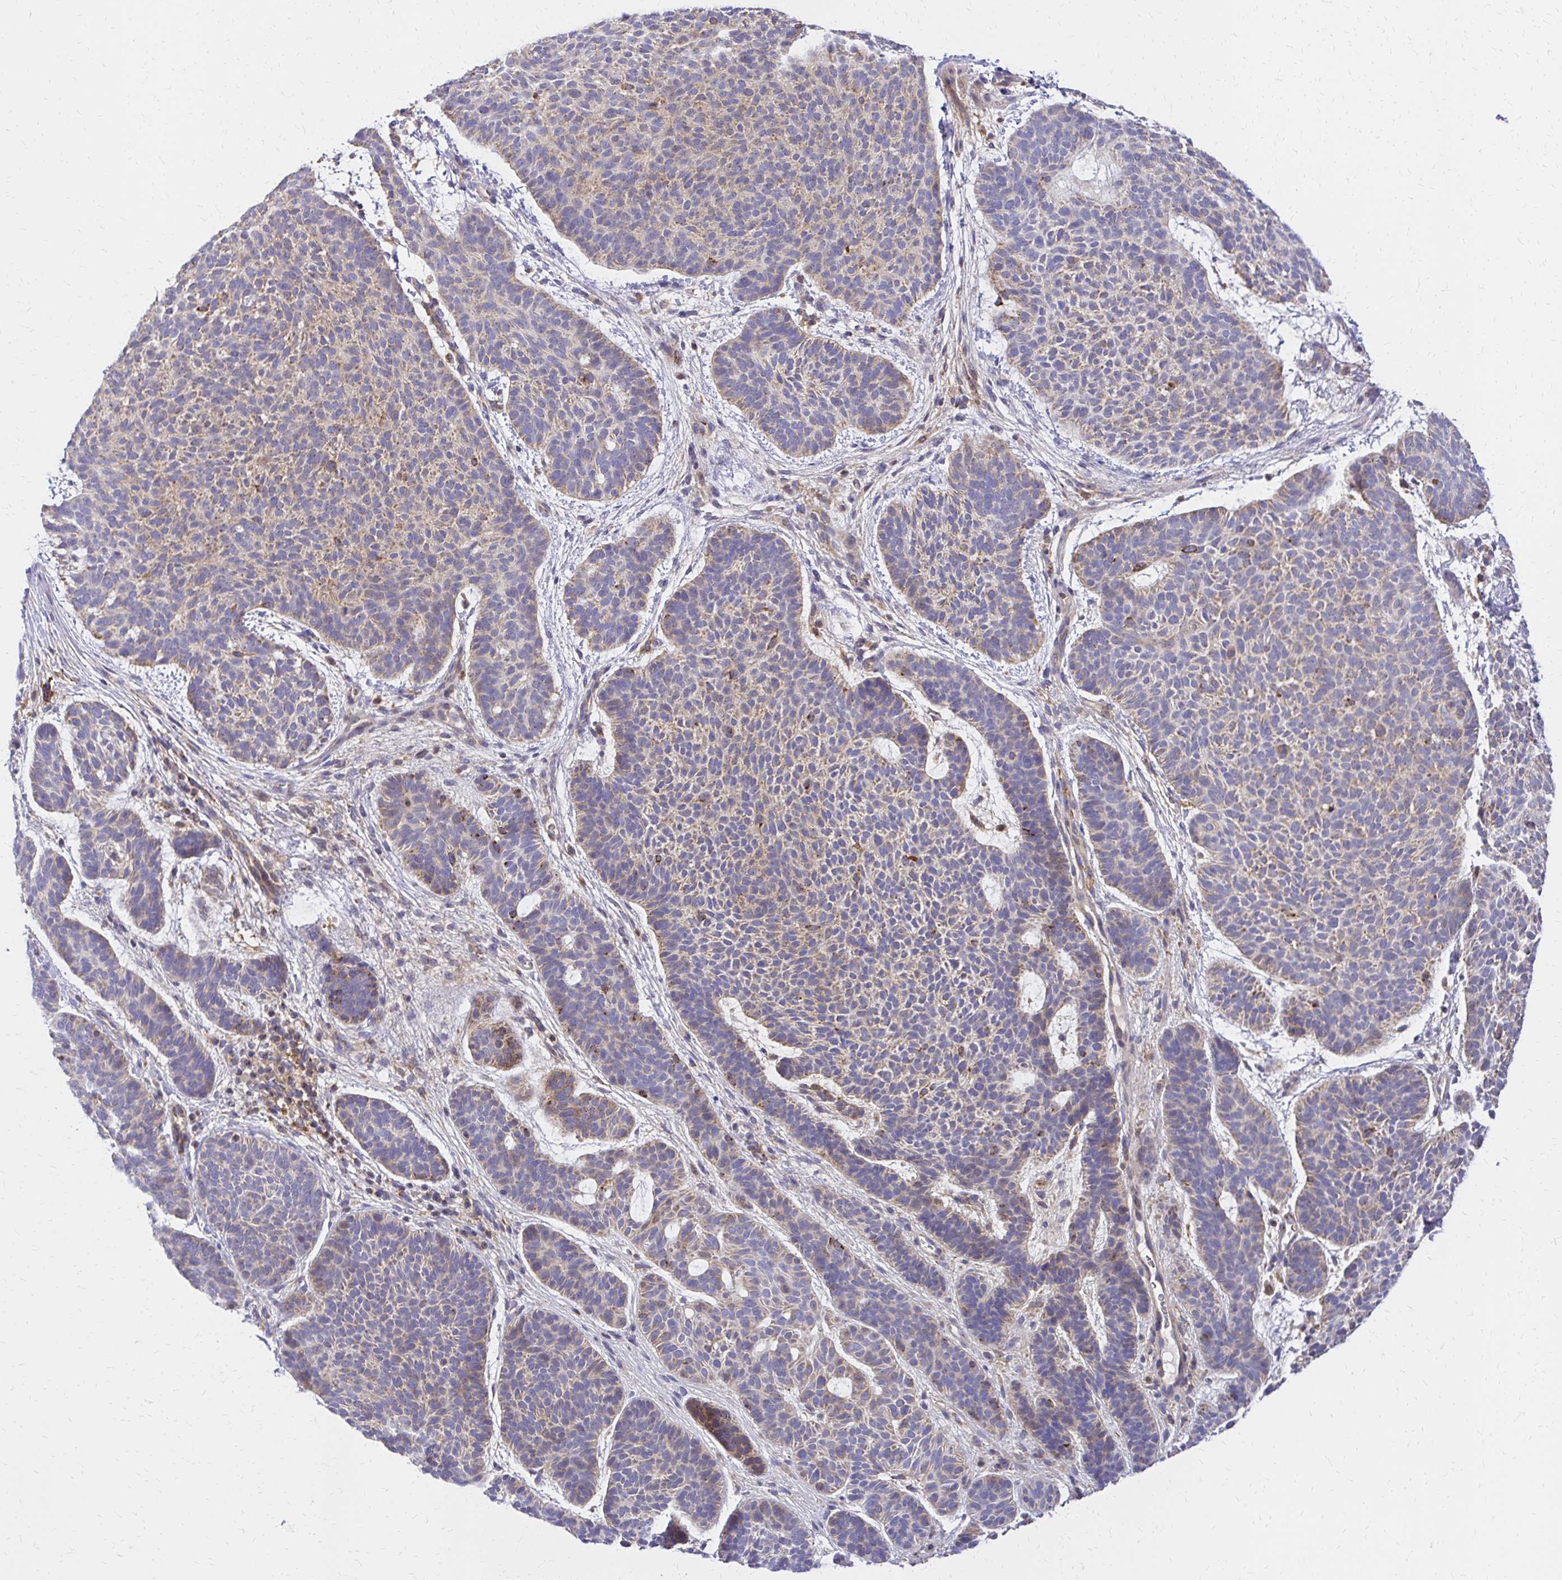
{"staining": {"intensity": "moderate", "quantity": "<25%", "location": "cytoplasmic/membranous"}, "tissue": "skin cancer", "cell_type": "Tumor cells", "image_type": "cancer", "snomed": [{"axis": "morphology", "description": "Basal cell carcinoma"}, {"axis": "topography", "description": "Skin"}, {"axis": "topography", "description": "Skin of face"}], "caption": "Immunohistochemistry (IHC) histopathology image of neoplastic tissue: human basal cell carcinoma (skin) stained using immunohistochemistry displays low levels of moderate protein expression localized specifically in the cytoplasmic/membranous of tumor cells, appearing as a cytoplasmic/membranous brown color.", "gene": "MRPL13", "patient": {"sex": "male", "age": 73}}